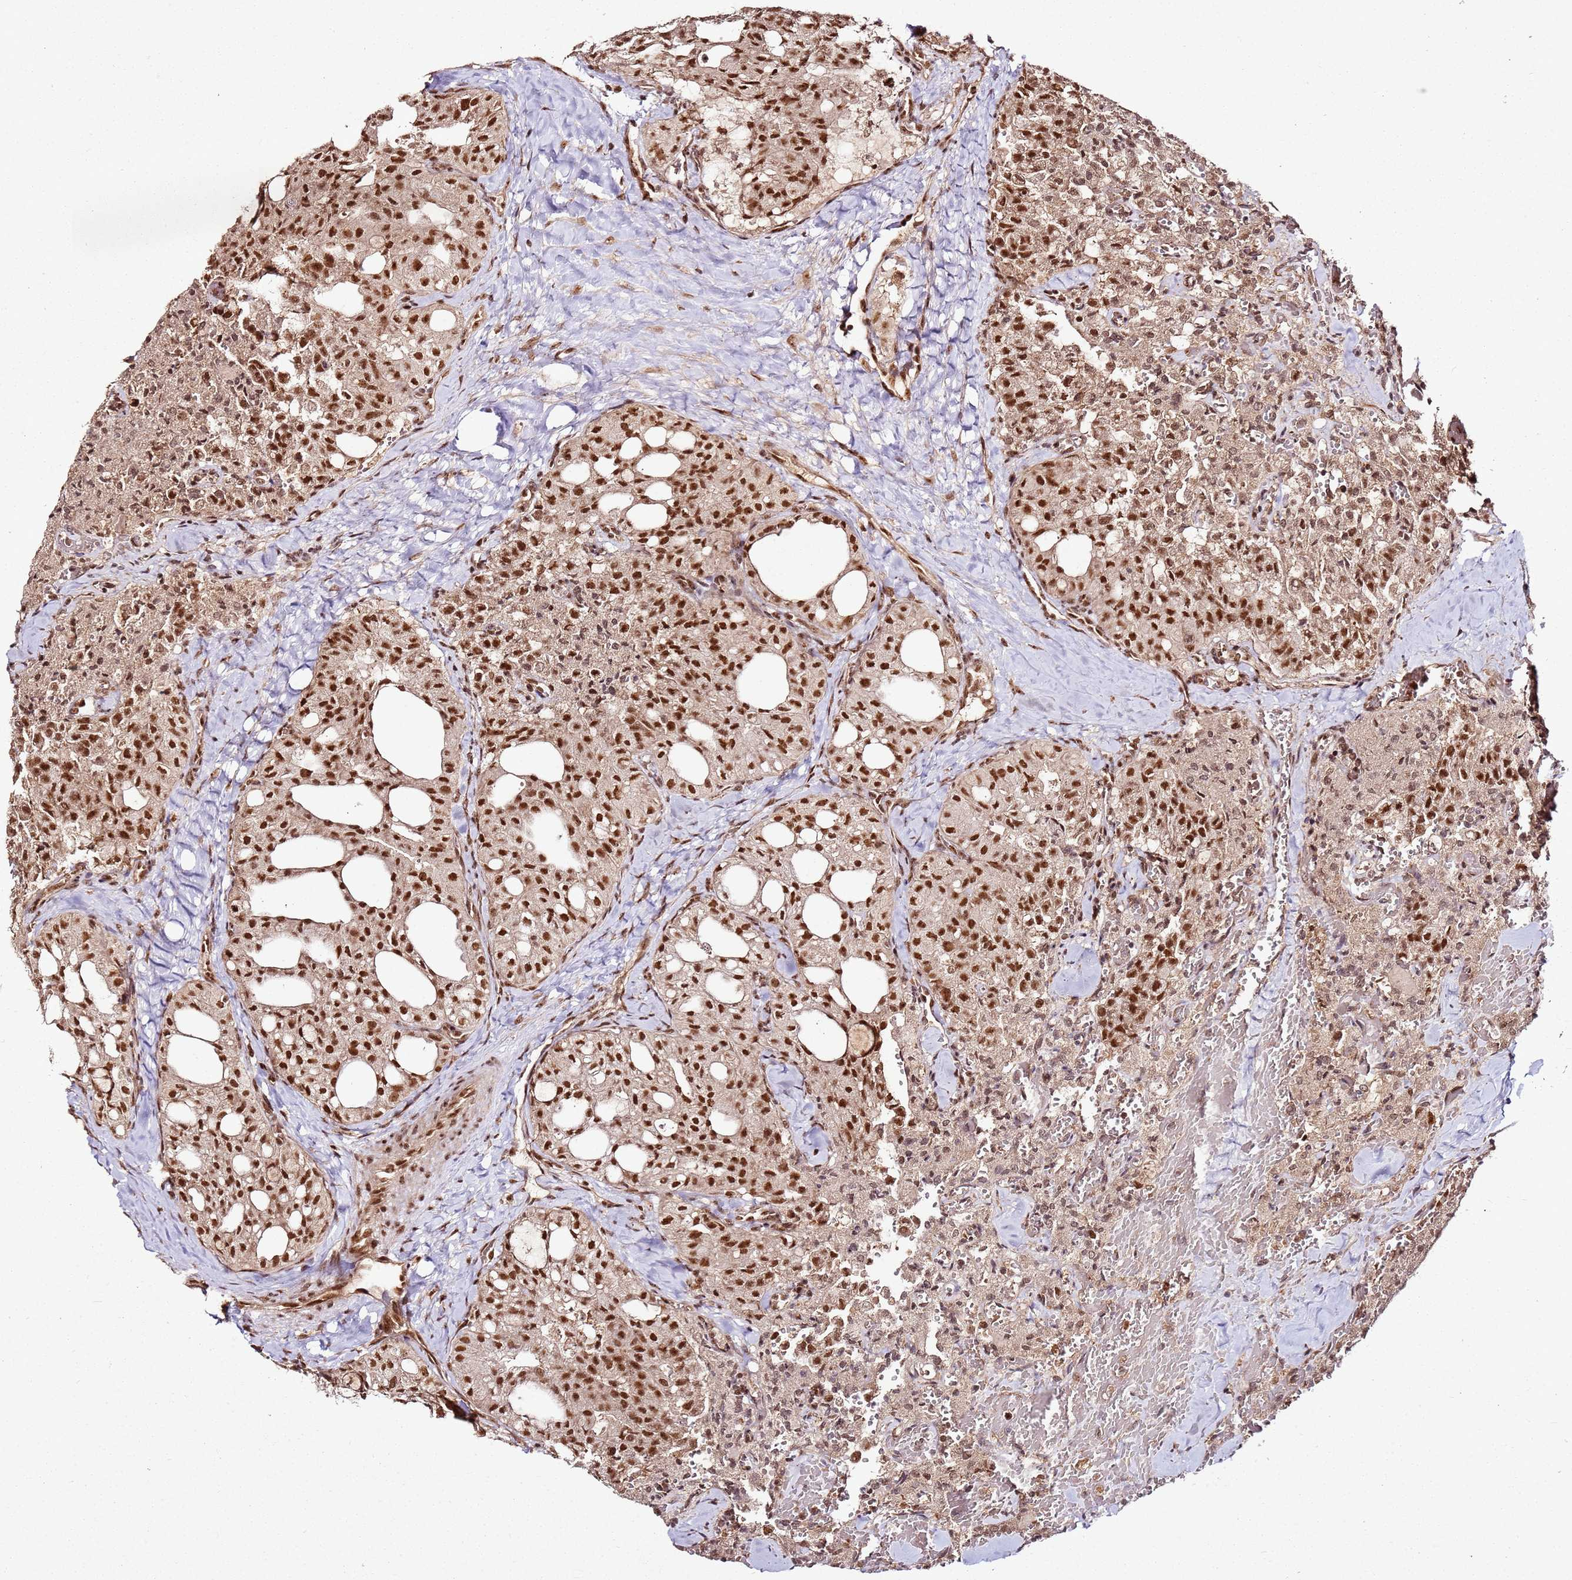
{"staining": {"intensity": "strong", "quantity": ">75%", "location": "nuclear"}, "tissue": "thyroid cancer", "cell_type": "Tumor cells", "image_type": "cancer", "snomed": [{"axis": "morphology", "description": "Follicular adenoma carcinoma, NOS"}, {"axis": "topography", "description": "Thyroid gland"}], "caption": "An immunohistochemistry (IHC) image of tumor tissue is shown. Protein staining in brown labels strong nuclear positivity in thyroid cancer within tumor cells. (DAB = brown stain, brightfield microscopy at high magnification).", "gene": "XRN2", "patient": {"sex": "male", "age": 75}}